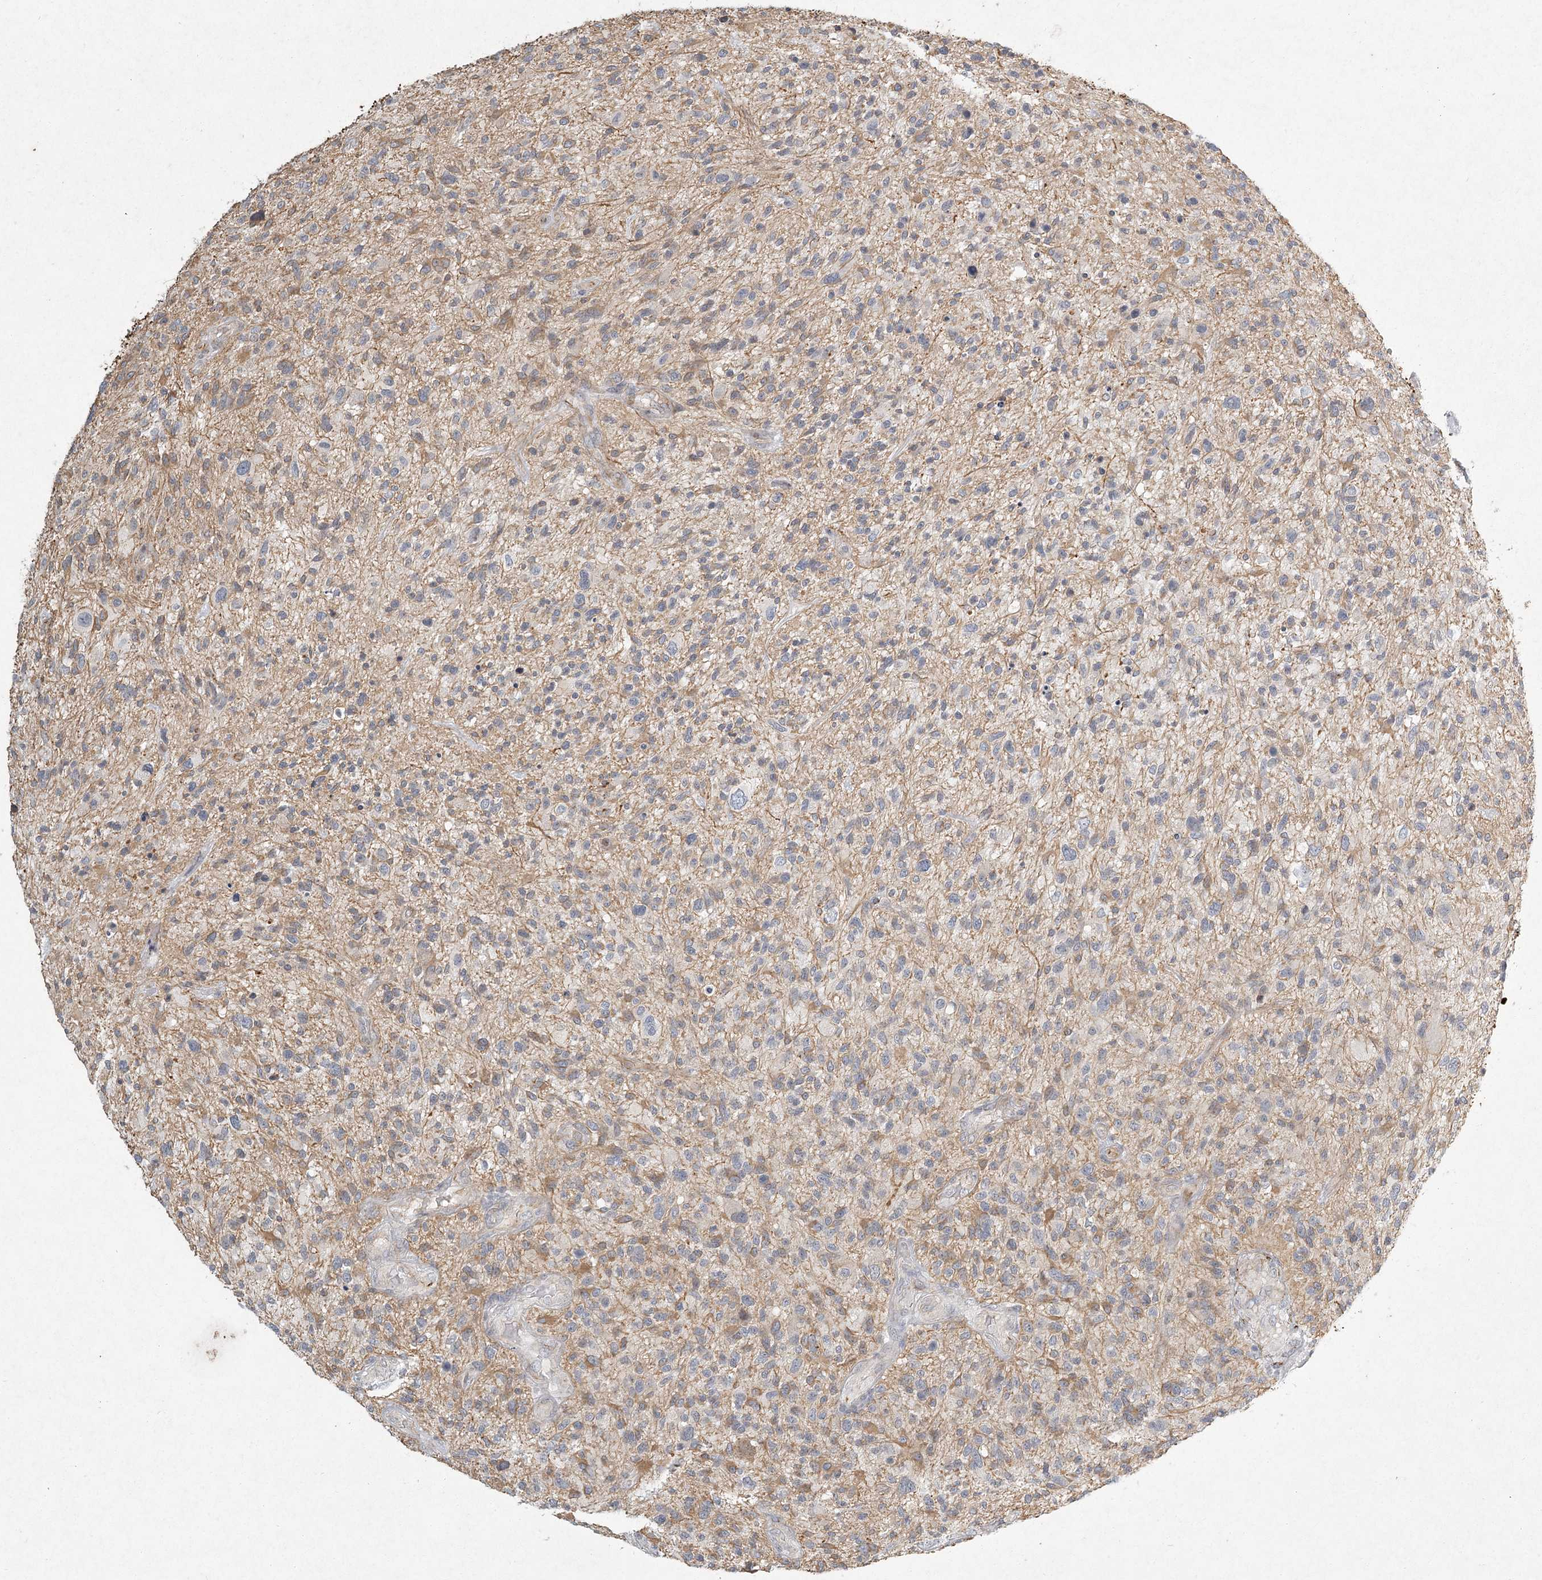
{"staining": {"intensity": "weak", "quantity": "<25%", "location": "cytoplasmic/membranous"}, "tissue": "glioma", "cell_type": "Tumor cells", "image_type": "cancer", "snomed": [{"axis": "morphology", "description": "Glioma, malignant, High grade"}, {"axis": "topography", "description": "Brain"}], "caption": "IHC photomicrograph of human malignant glioma (high-grade) stained for a protein (brown), which demonstrates no expression in tumor cells.", "gene": "MEPE", "patient": {"sex": "male", "age": 47}}